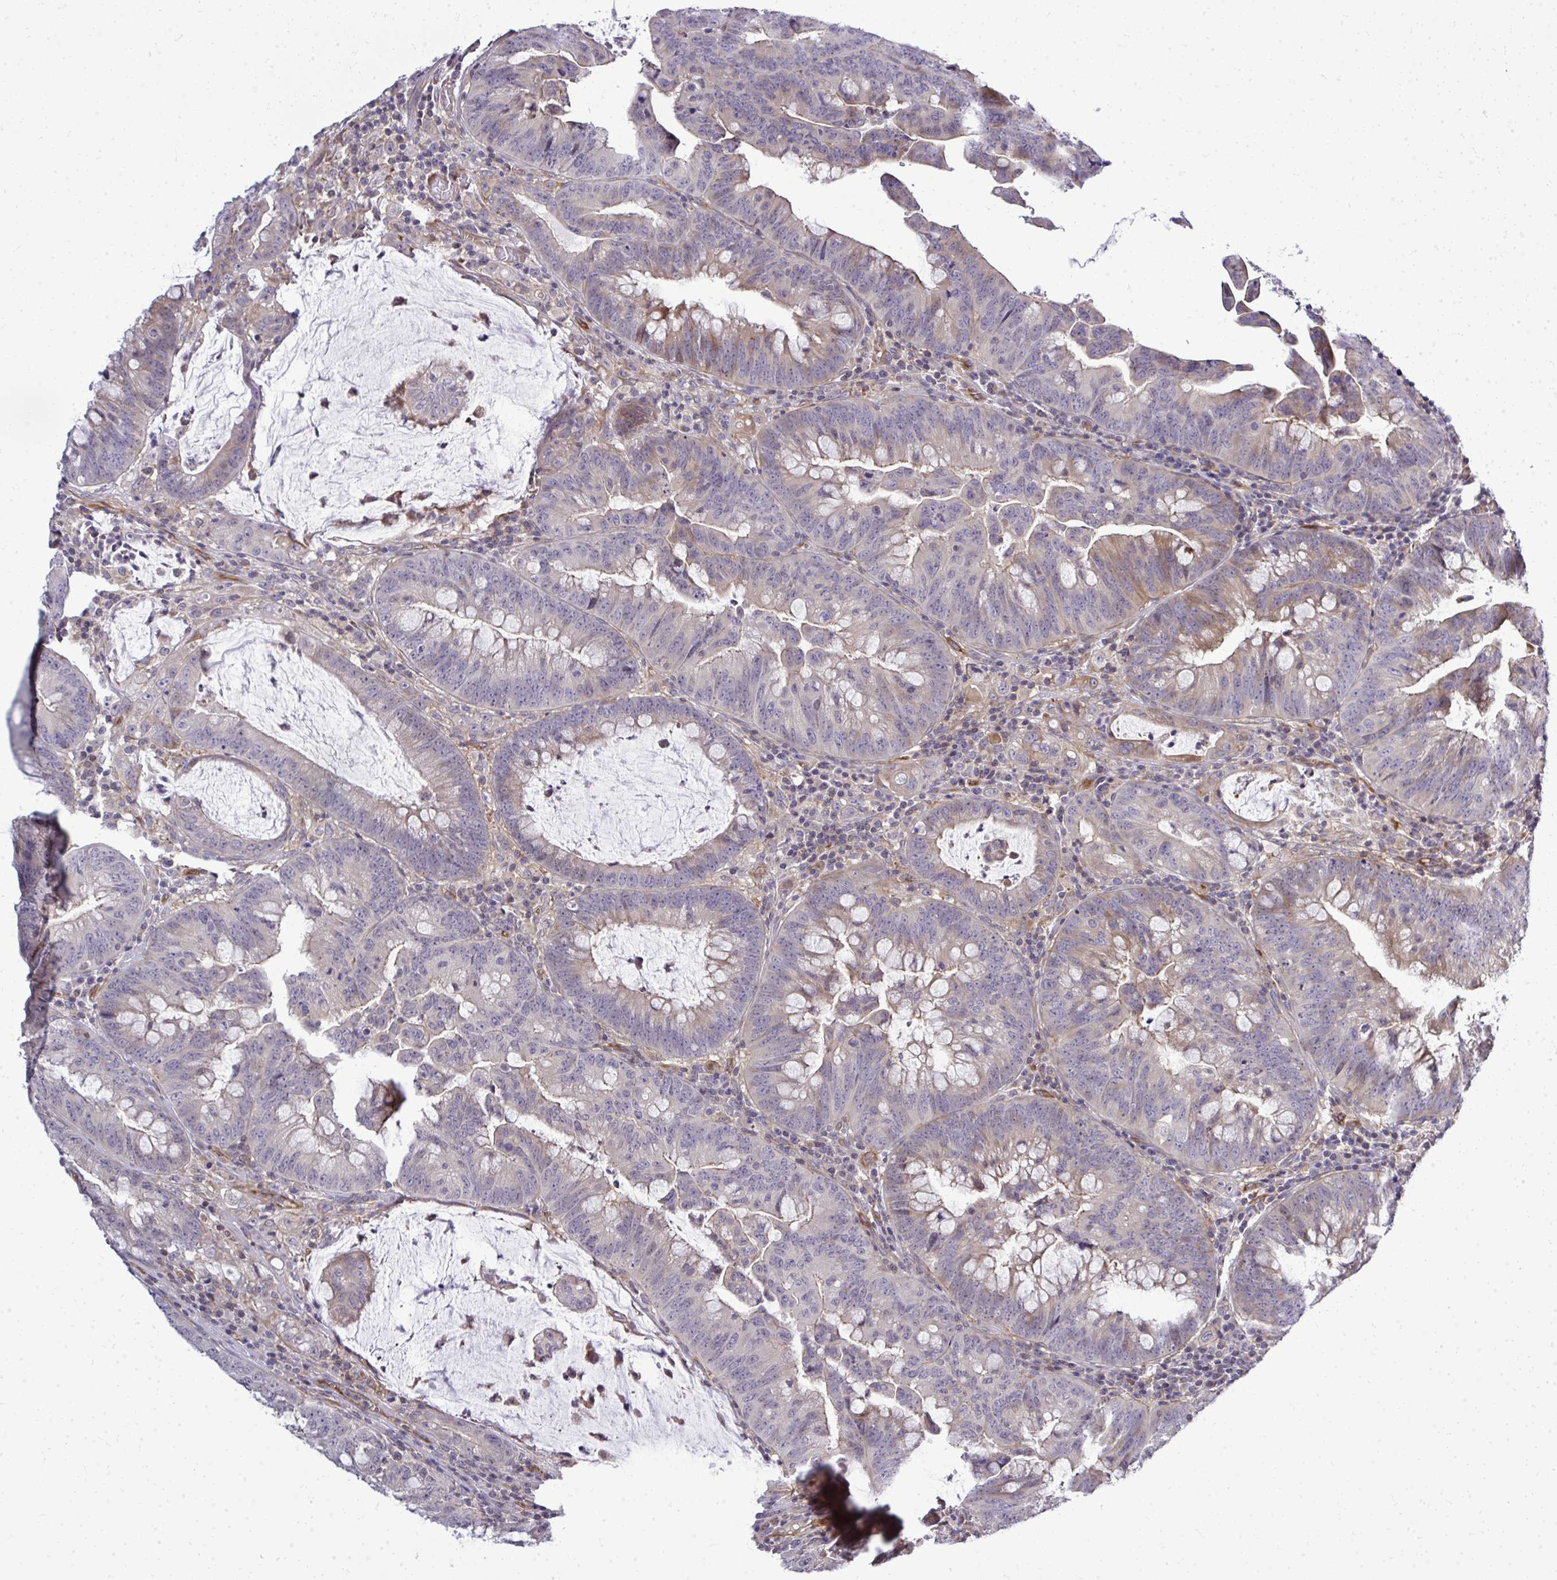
{"staining": {"intensity": "moderate", "quantity": "<25%", "location": "cytoplasmic/membranous"}, "tissue": "colorectal cancer", "cell_type": "Tumor cells", "image_type": "cancer", "snomed": [{"axis": "morphology", "description": "Adenocarcinoma, NOS"}, {"axis": "topography", "description": "Colon"}], "caption": "Human adenocarcinoma (colorectal) stained with a protein marker shows moderate staining in tumor cells.", "gene": "FUT10", "patient": {"sex": "male", "age": 62}}